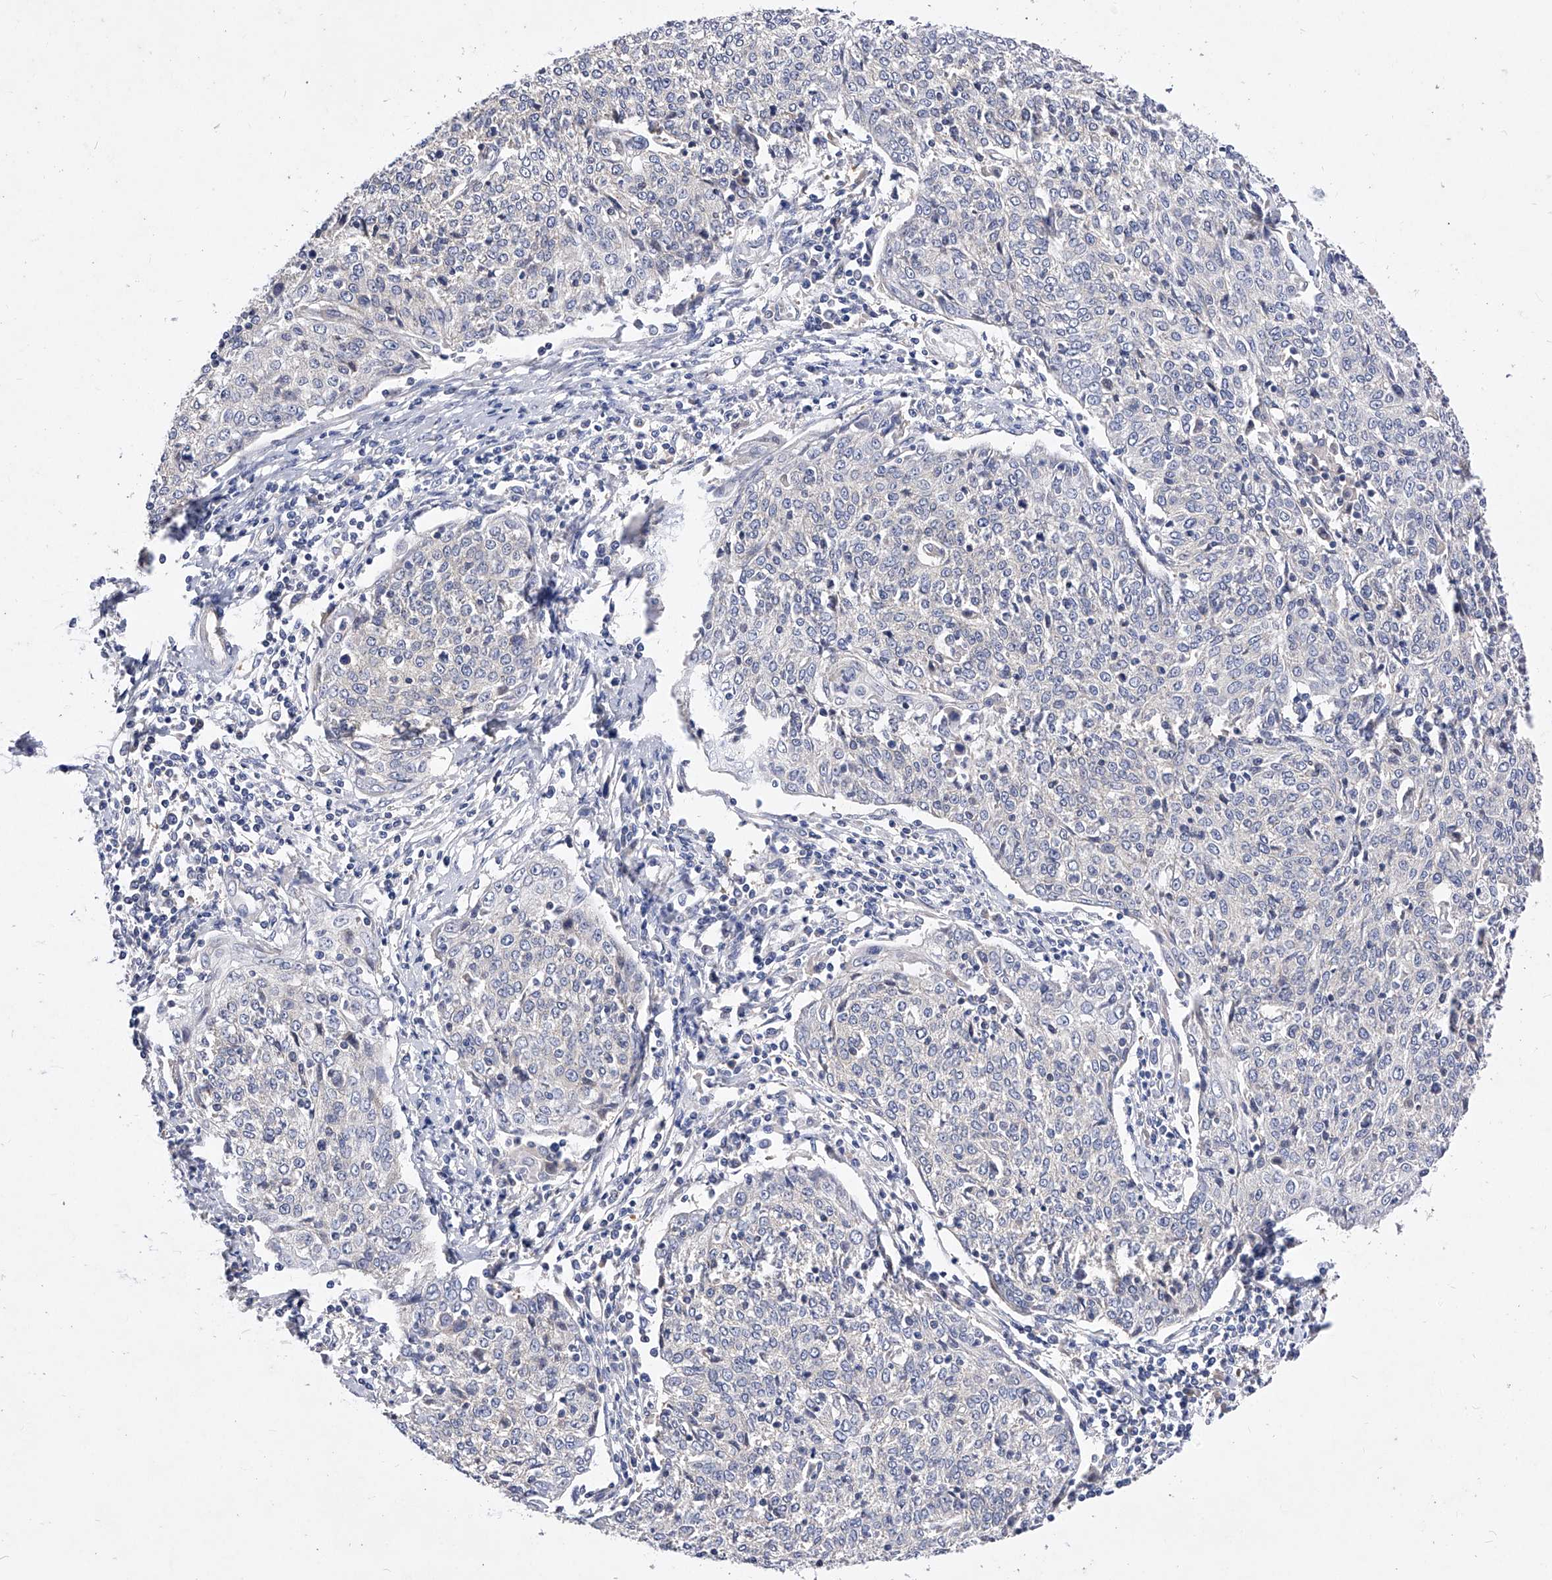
{"staining": {"intensity": "negative", "quantity": "none", "location": "none"}, "tissue": "cervical cancer", "cell_type": "Tumor cells", "image_type": "cancer", "snomed": [{"axis": "morphology", "description": "Squamous cell carcinoma, NOS"}, {"axis": "topography", "description": "Cervix"}], "caption": "Immunohistochemistry image of neoplastic tissue: human cervical cancer (squamous cell carcinoma) stained with DAB reveals no significant protein expression in tumor cells.", "gene": "PPP5C", "patient": {"sex": "female", "age": 48}}